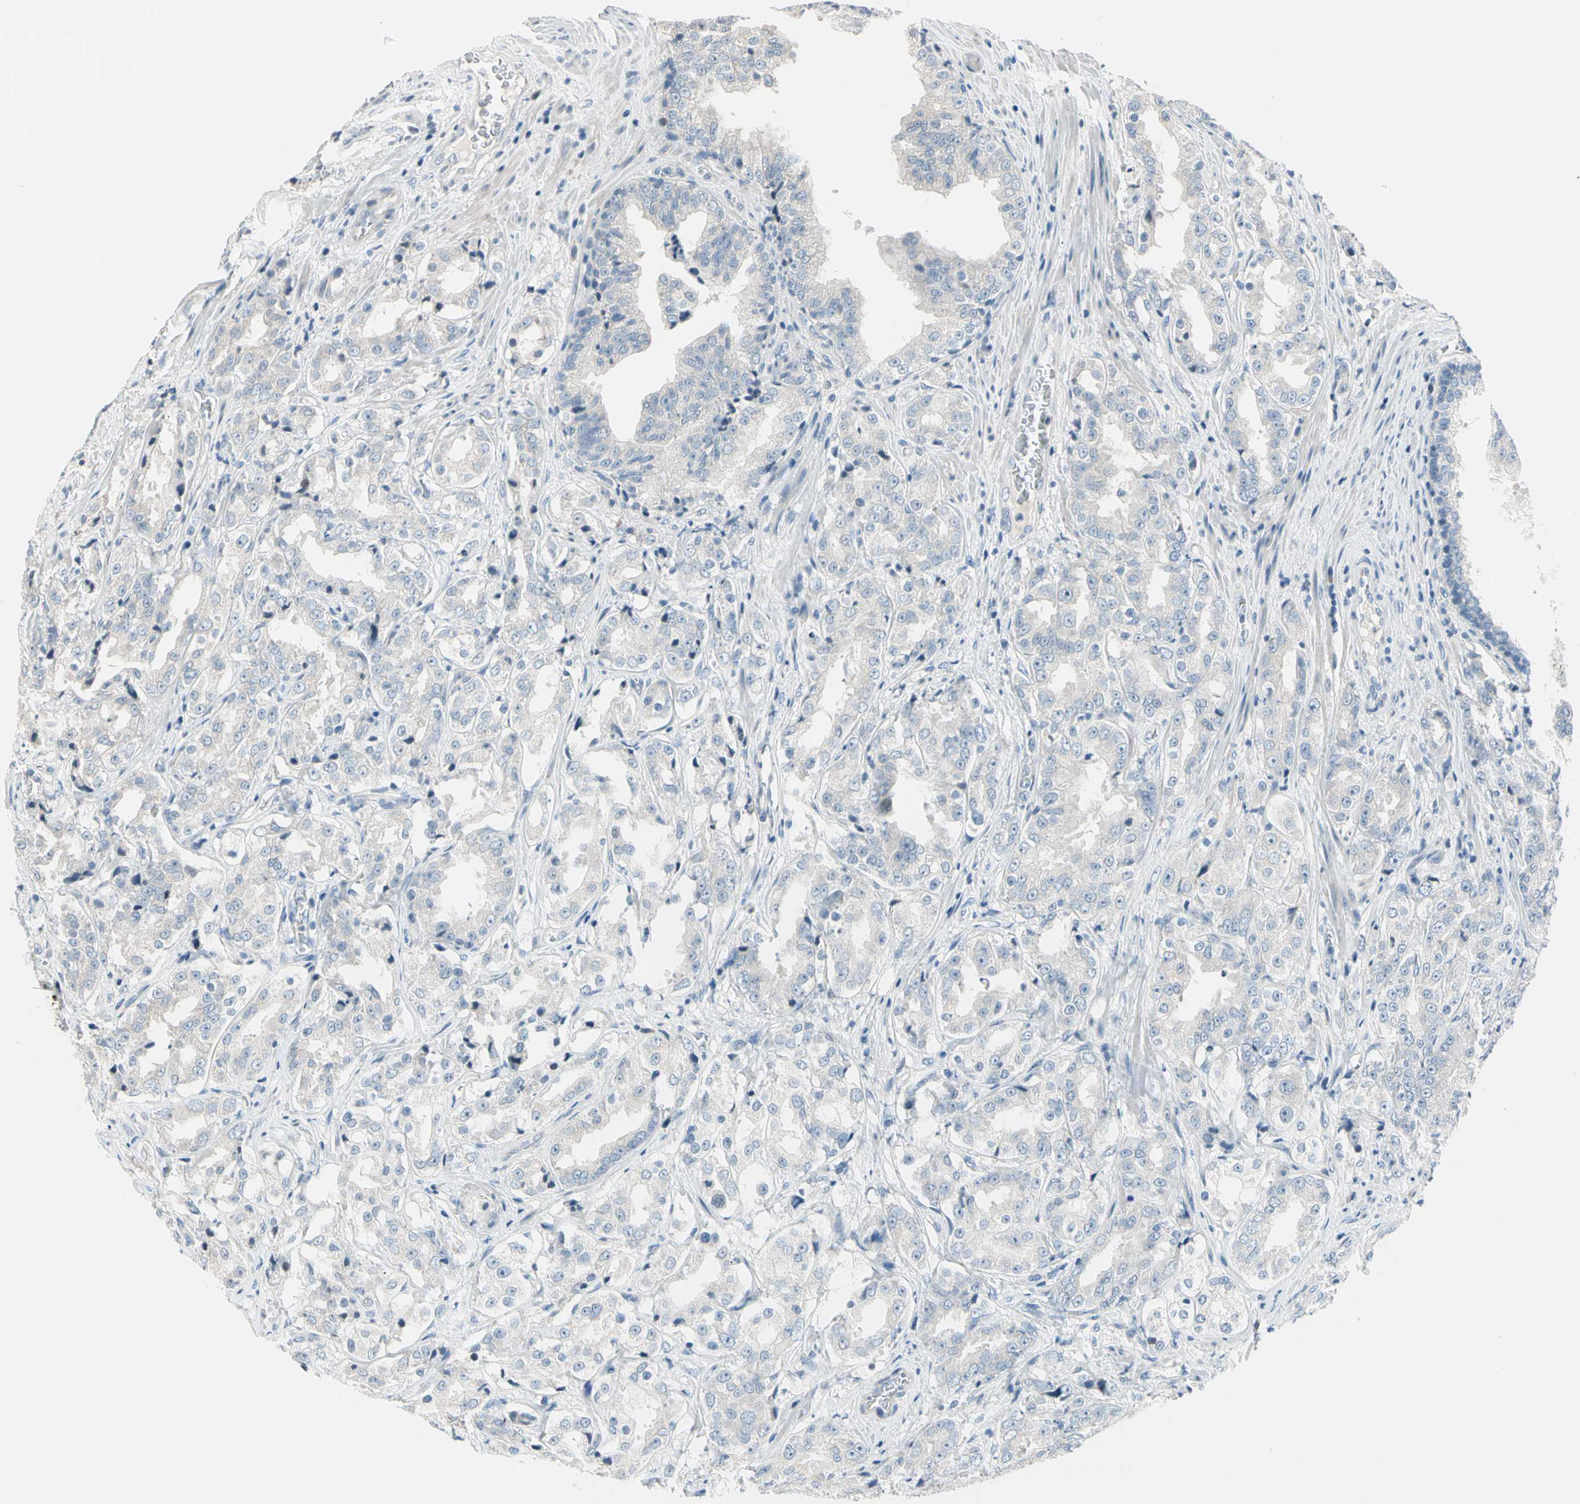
{"staining": {"intensity": "negative", "quantity": "none", "location": "none"}, "tissue": "prostate cancer", "cell_type": "Tumor cells", "image_type": "cancer", "snomed": [{"axis": "morphology", "description": "Adenocarcinoma, High grade"}, {"axis": "topography", "description": "Prostate"}], "caption": "Immunohistochemistry histopathology image of adenocarcinoma (high-grade) (prostate) stained for a protein (brown), which demonstrates no staining in tumor cells.", "gene": "STK40", "patient": {"sex": "male", "age": 73}}